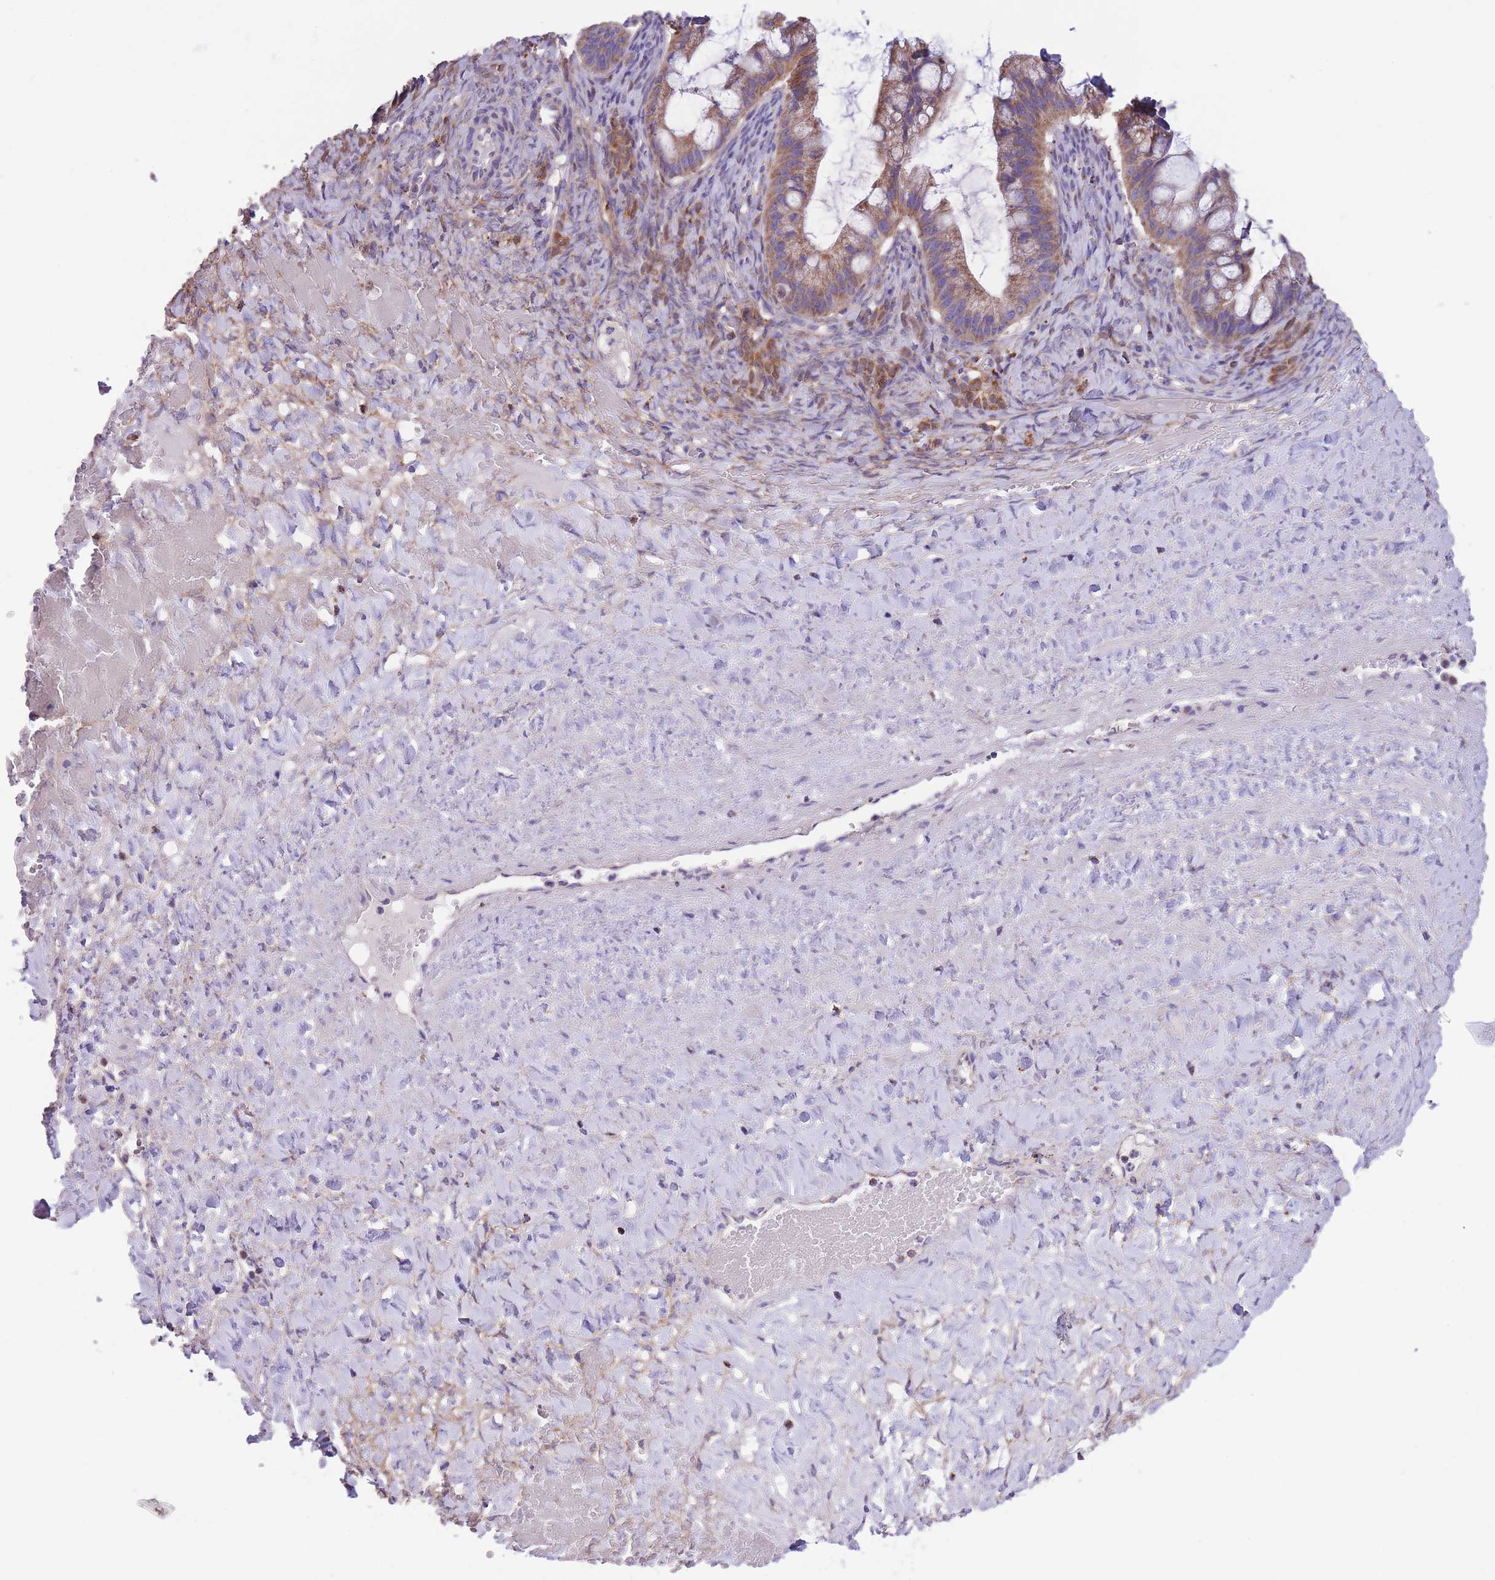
{"staining": {"intensity": "moderate", "quantity": ">75%", "location": "cytoplasmic/membranous"}, "tissue": "ovarian cancer", "cell_type": "Tumor cells", "image_type": "cancer", "snomed": [{"axis": "morphology", "description": "Cystadenocarcinoma, mucinous, NOS"}, {"axis": "topography", "description": "Ovary"}], "caption": "Ovarian cancer (mucinous cystadenocarcinoma) was stained to show a protein in brown. There is medium levels of moderate cytoplasmic/membranous expression in approximately >75% of tumor cells. The protein is stained brown, and the nuclei are stained in blue (DAB IHC with brightfield microscopy, high magnification).", "gene": "ST3GAL3", "patient": {"sex": "female", "age": 73}}